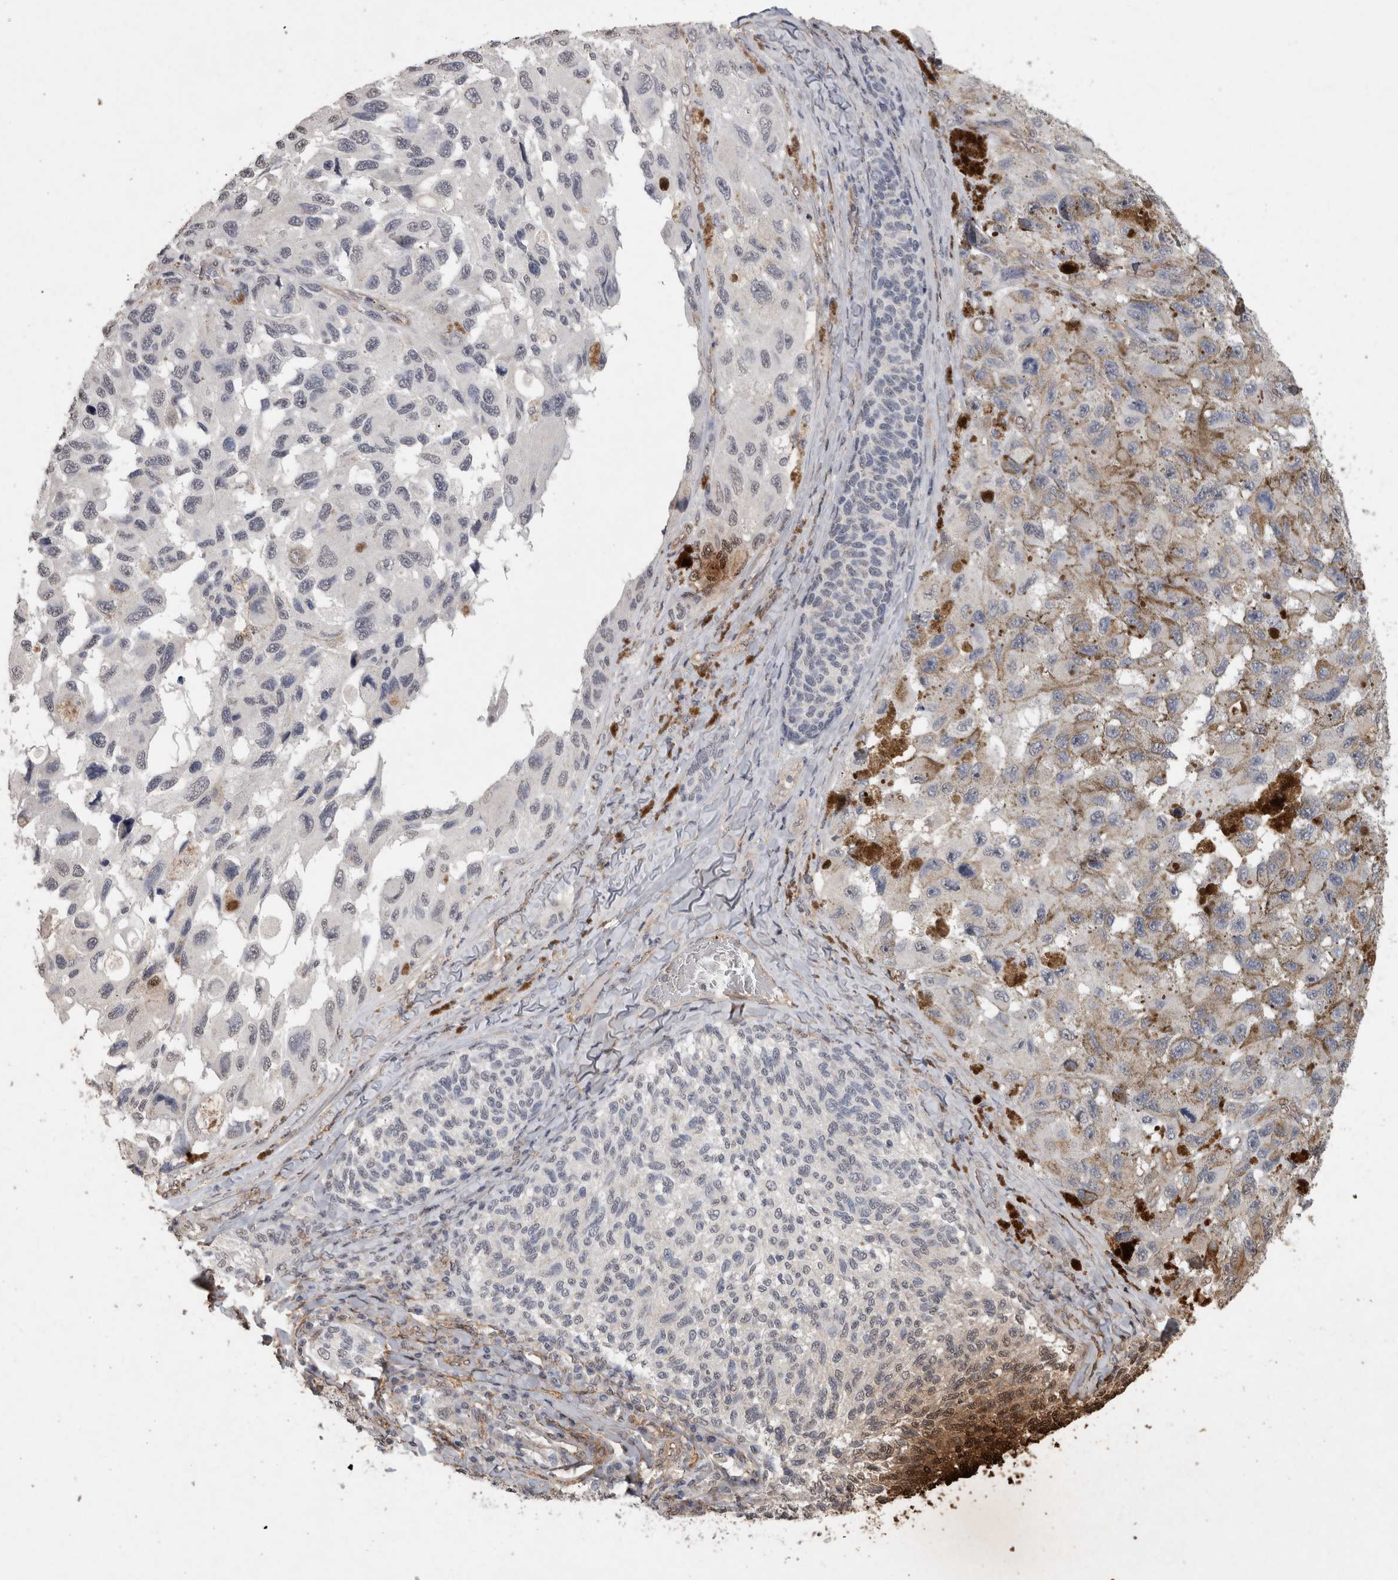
{"staining": {"intensity": "negative", "quantity": "none", "location": "none"}, "tissue": "melanoma", "cell_type": "Tumor cells", "image_type": "cancer", "snomed": [{"axis": "morphology", "description": "Malignant melanoma, NOS"}, {"axis": "topography", "description": "Skin"}], "caption": "The immunohistochemistry histopathology image has no significant expression in tumor cells of melanoma tissue.", "gene": "RECK", "patient": {"sex": "female", "age": 73}}